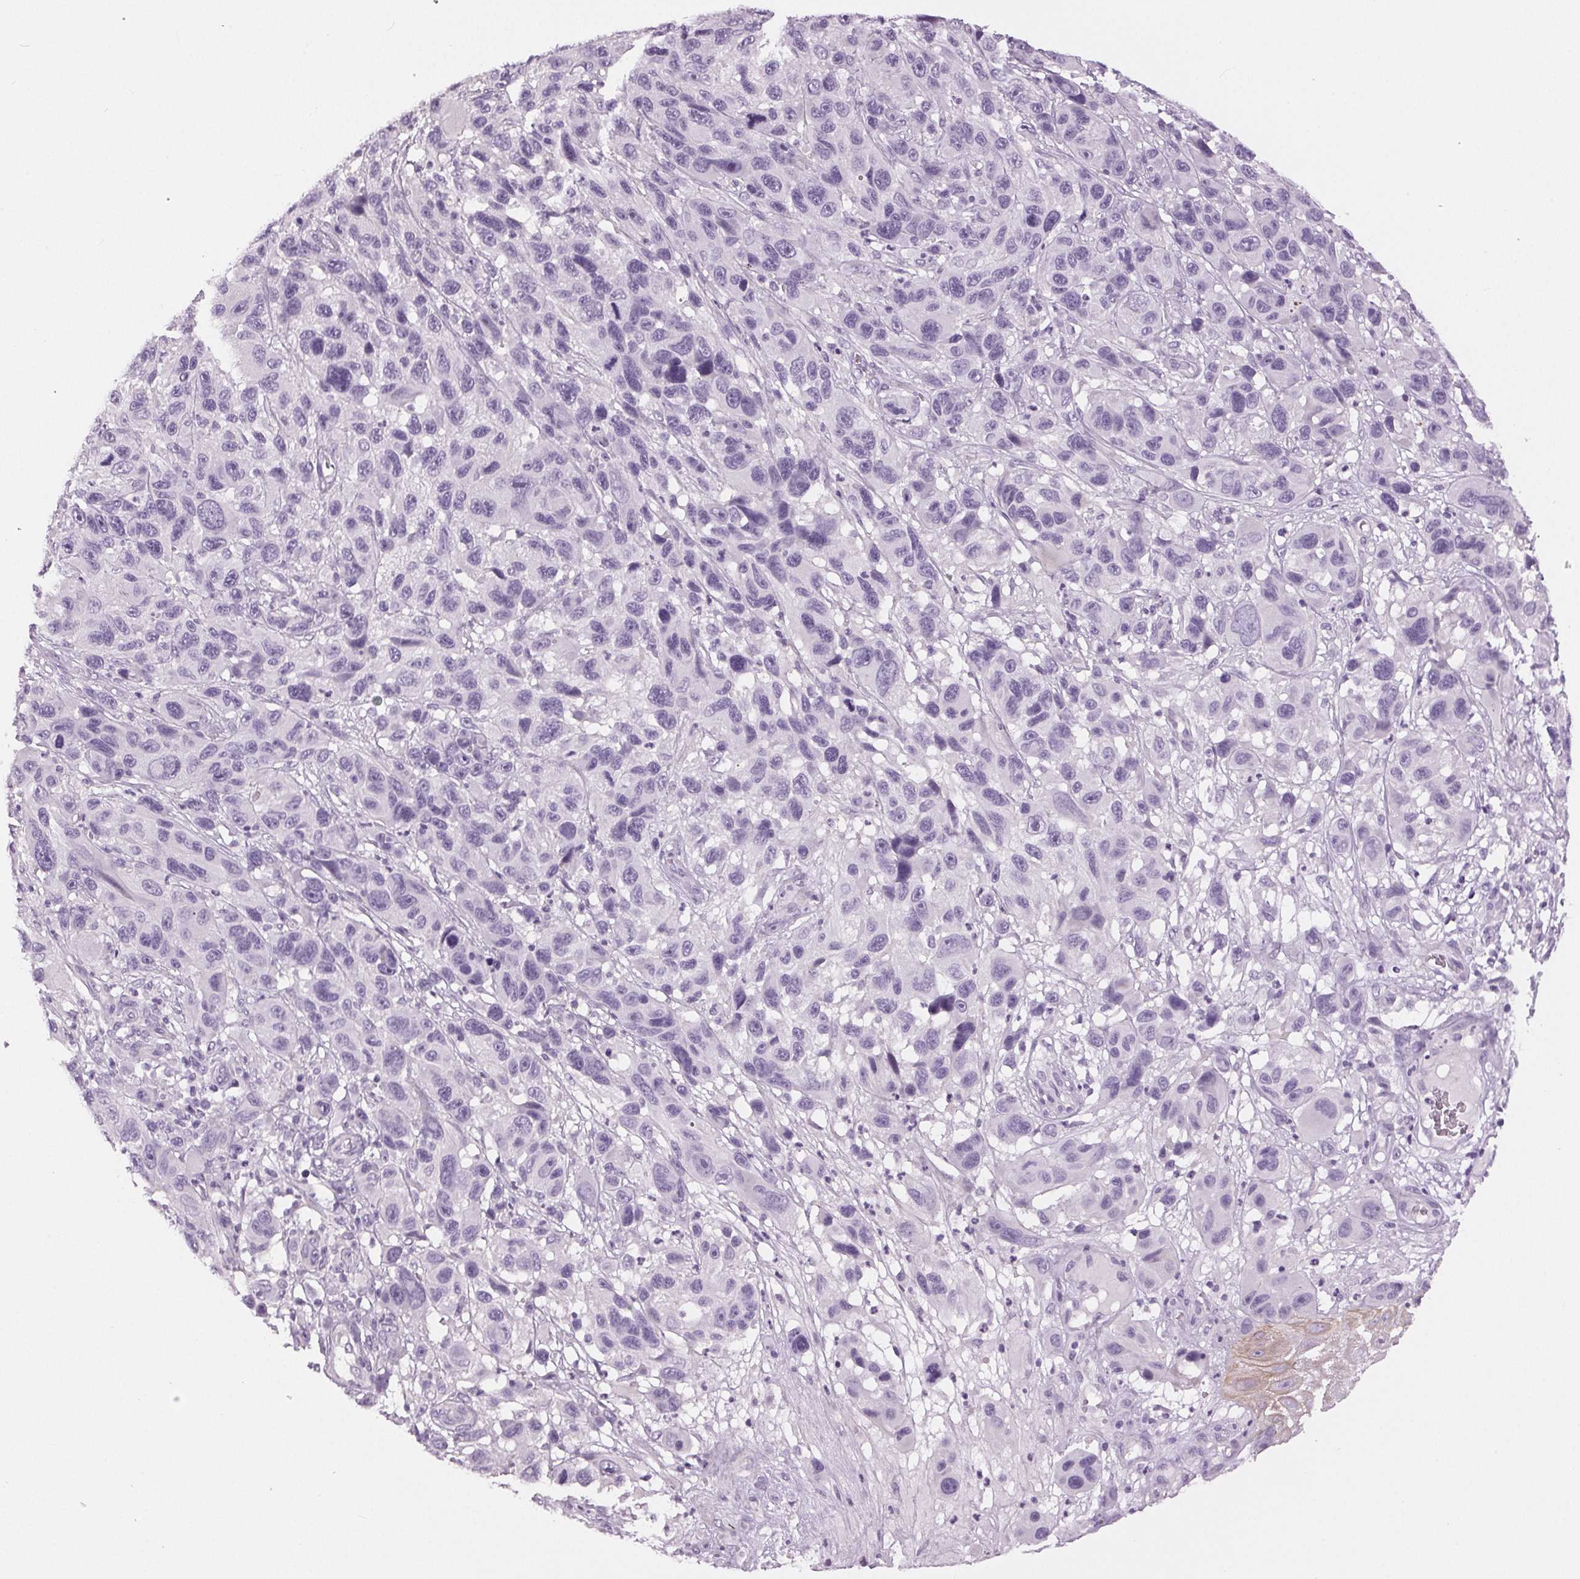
{"staining": {"intensity": "negative", "quantity": "none", "location": "none"}, "tissue": "melanoma", "cell_type": "Tumor cells", "image_type": "cancer", "snomed": [{"axis": "morphology", "description": "Malignant melanoma, NOS"}, {"axis": "topography", "description": "Skin"}], "caption": "A histopathology image of human malignant melanoma is negative for staining in tumor cells.", "gene": "MISP", "patient": {"sex": "male", "age": 53}}